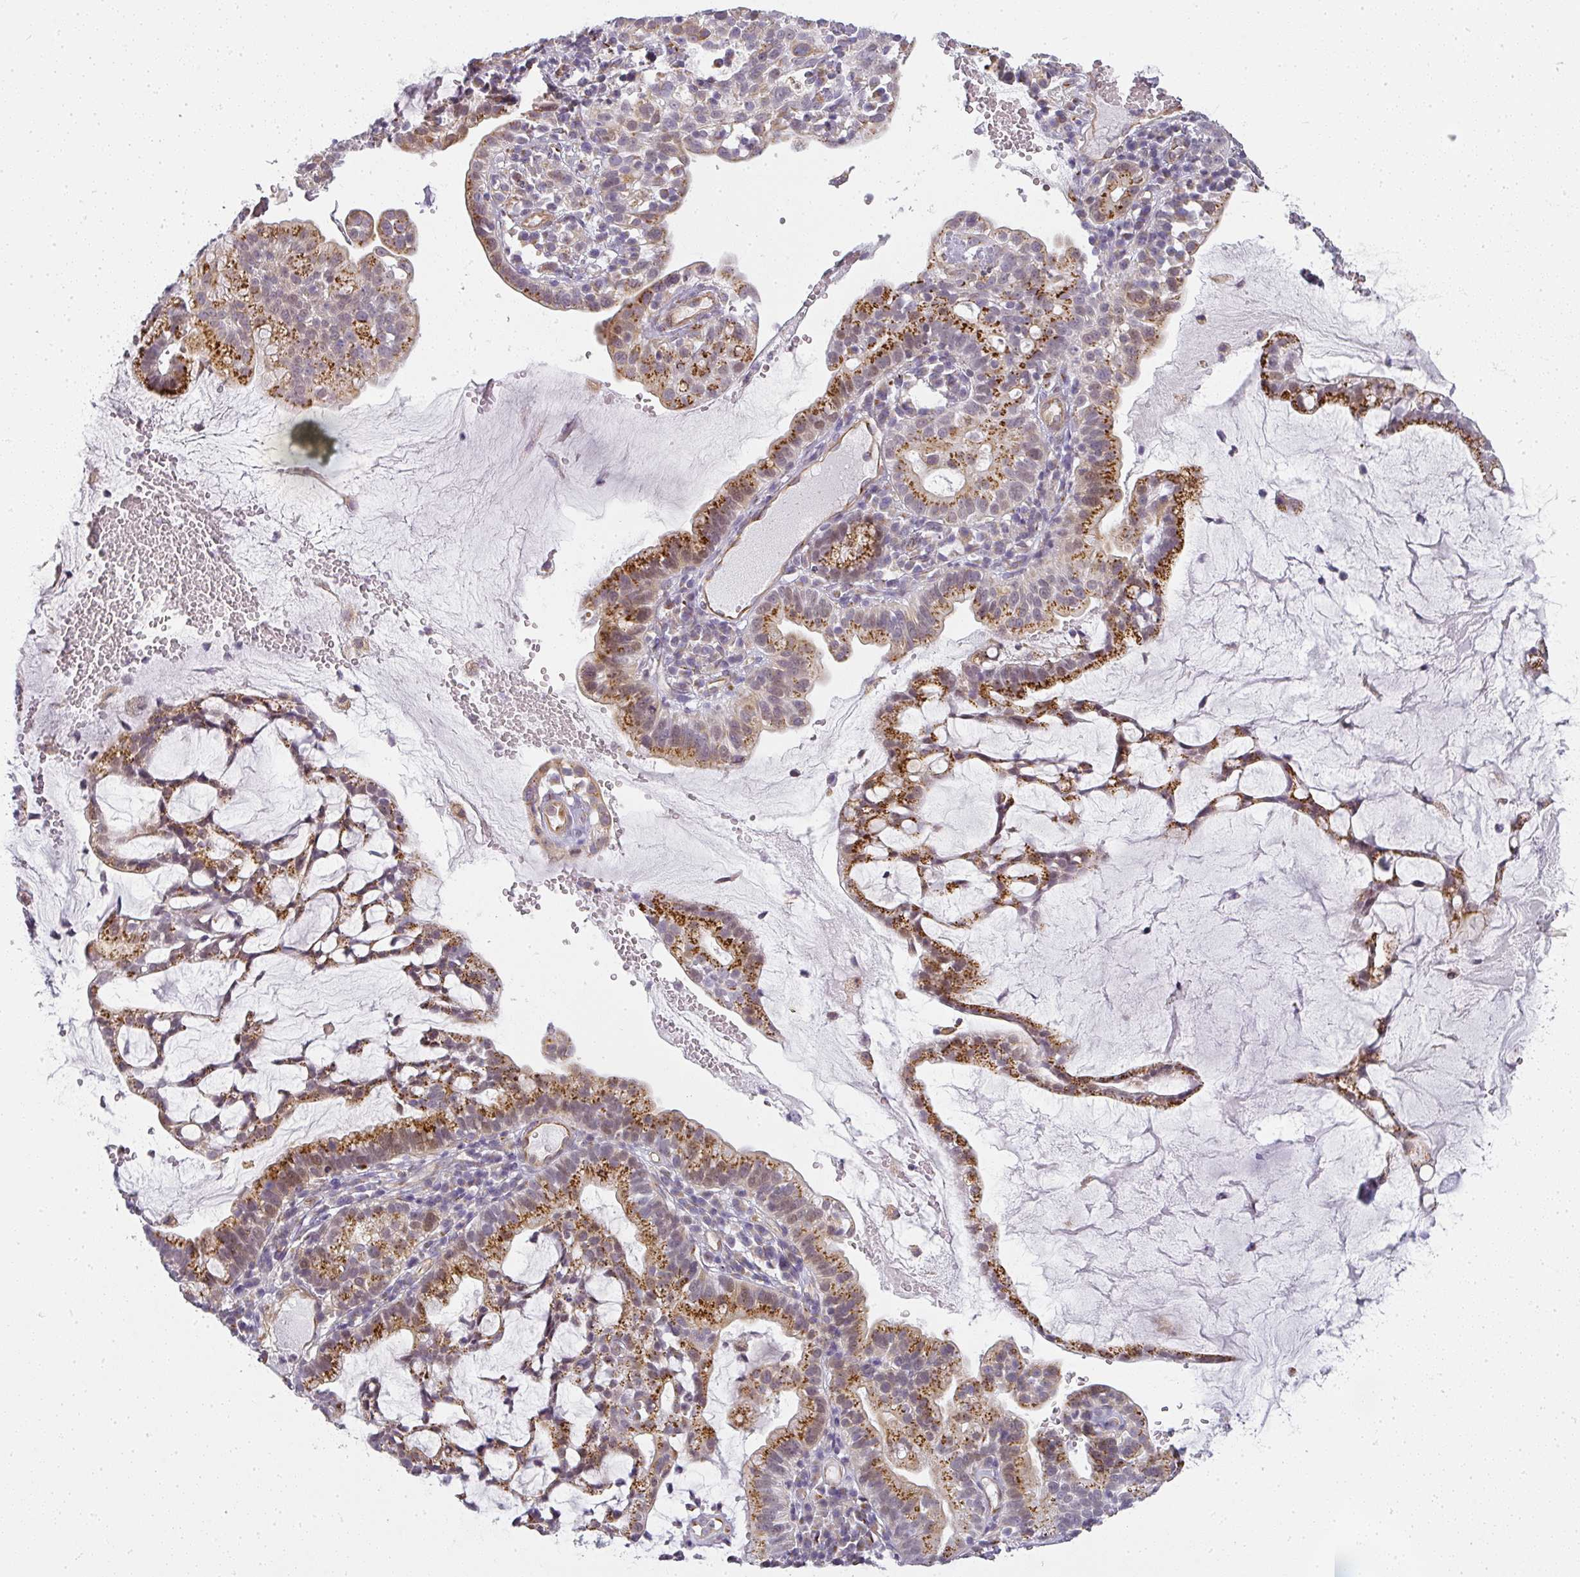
{"staining": {"intensity": "moderate", "quantity": ">75%", "location": "cytoplasmic/membranous"}, "tissue": "cervical cancer", "cell_type": "Tumor cells", "image_type": "cancer", "snomed": [{"axis": "morphology", "description": "Adenocarcinoma, NOS"}, {"axis": "topography", "description": "Cervix"}], "caption": "DAB immunohistochemical staining of human adenocarcinoma (cervical) shows moderate cytoplasmic/membranous protein staining in about >75% of tumor cells. The staining was performed using DAB to visualize the protein expression in brown, while the nuclei were stained in blue with hematoxylin (Magnification: 20x).", "gene": "ATP8B2", "patient": {"sex": "female", "age": 41}}